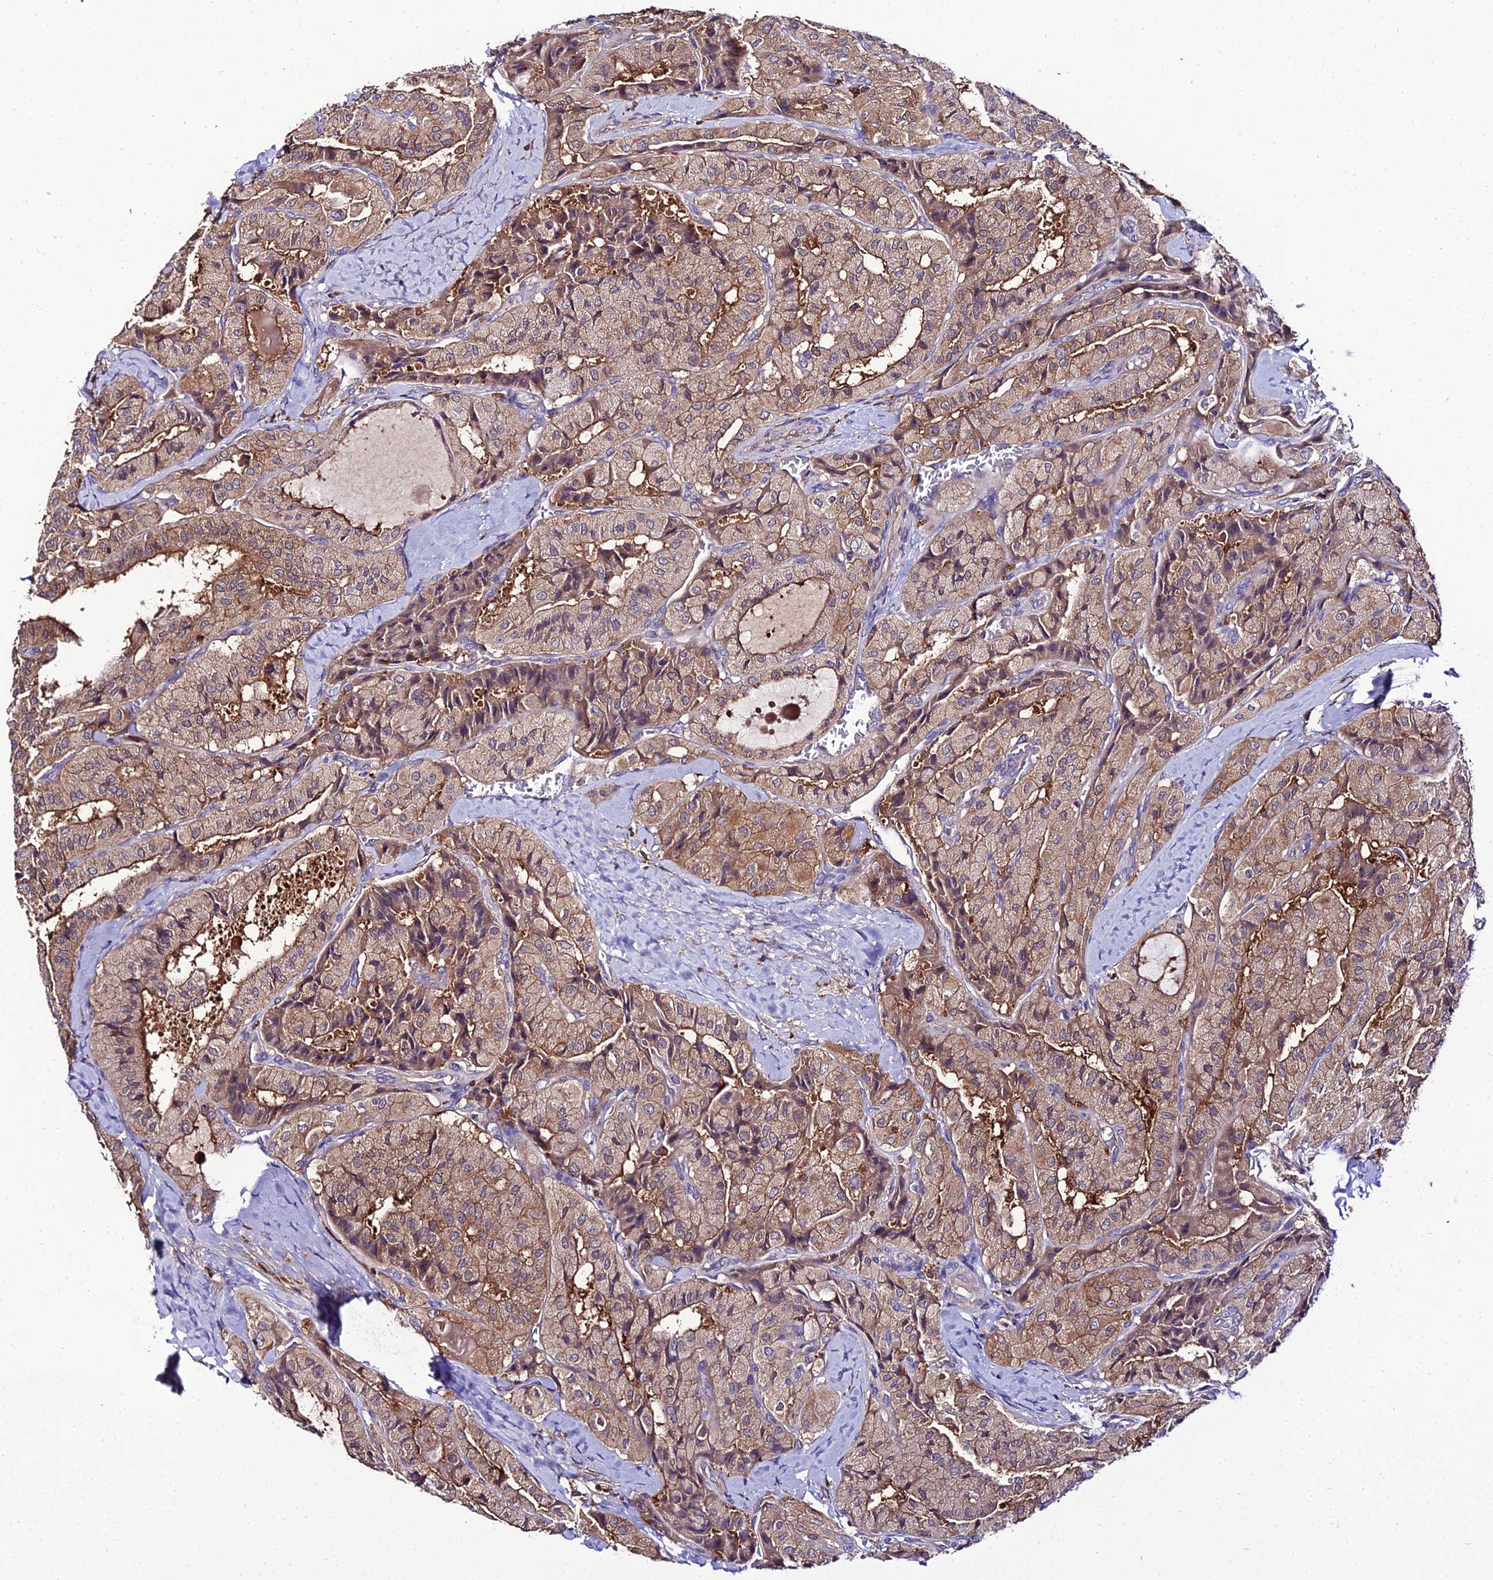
{"staining": {"intensity": "moderate", "quantity": ">75%", "location": "cytoplasmic/membranous"}, "tissue": "thyroid cancer", "cell_type": "Tumor cells", "image_type": "cancer", "snomed": [{"axis": "morphology", "description": "Normal tissue, NOS"}, {"axis": "morphology", "description": "Papillary adenocarcinoma, NOS"}, {"axis": "topography", "description": "Thyroid gland"}], "caption": "Tumor cells demonstrate medium levels of moderate cytoplasmic/membranous expression in about >75% of cells in papillary adenocarcinoma (thyroid).", "gene": "C2orf69", "patient": {"sex": "female", "age": 59}}